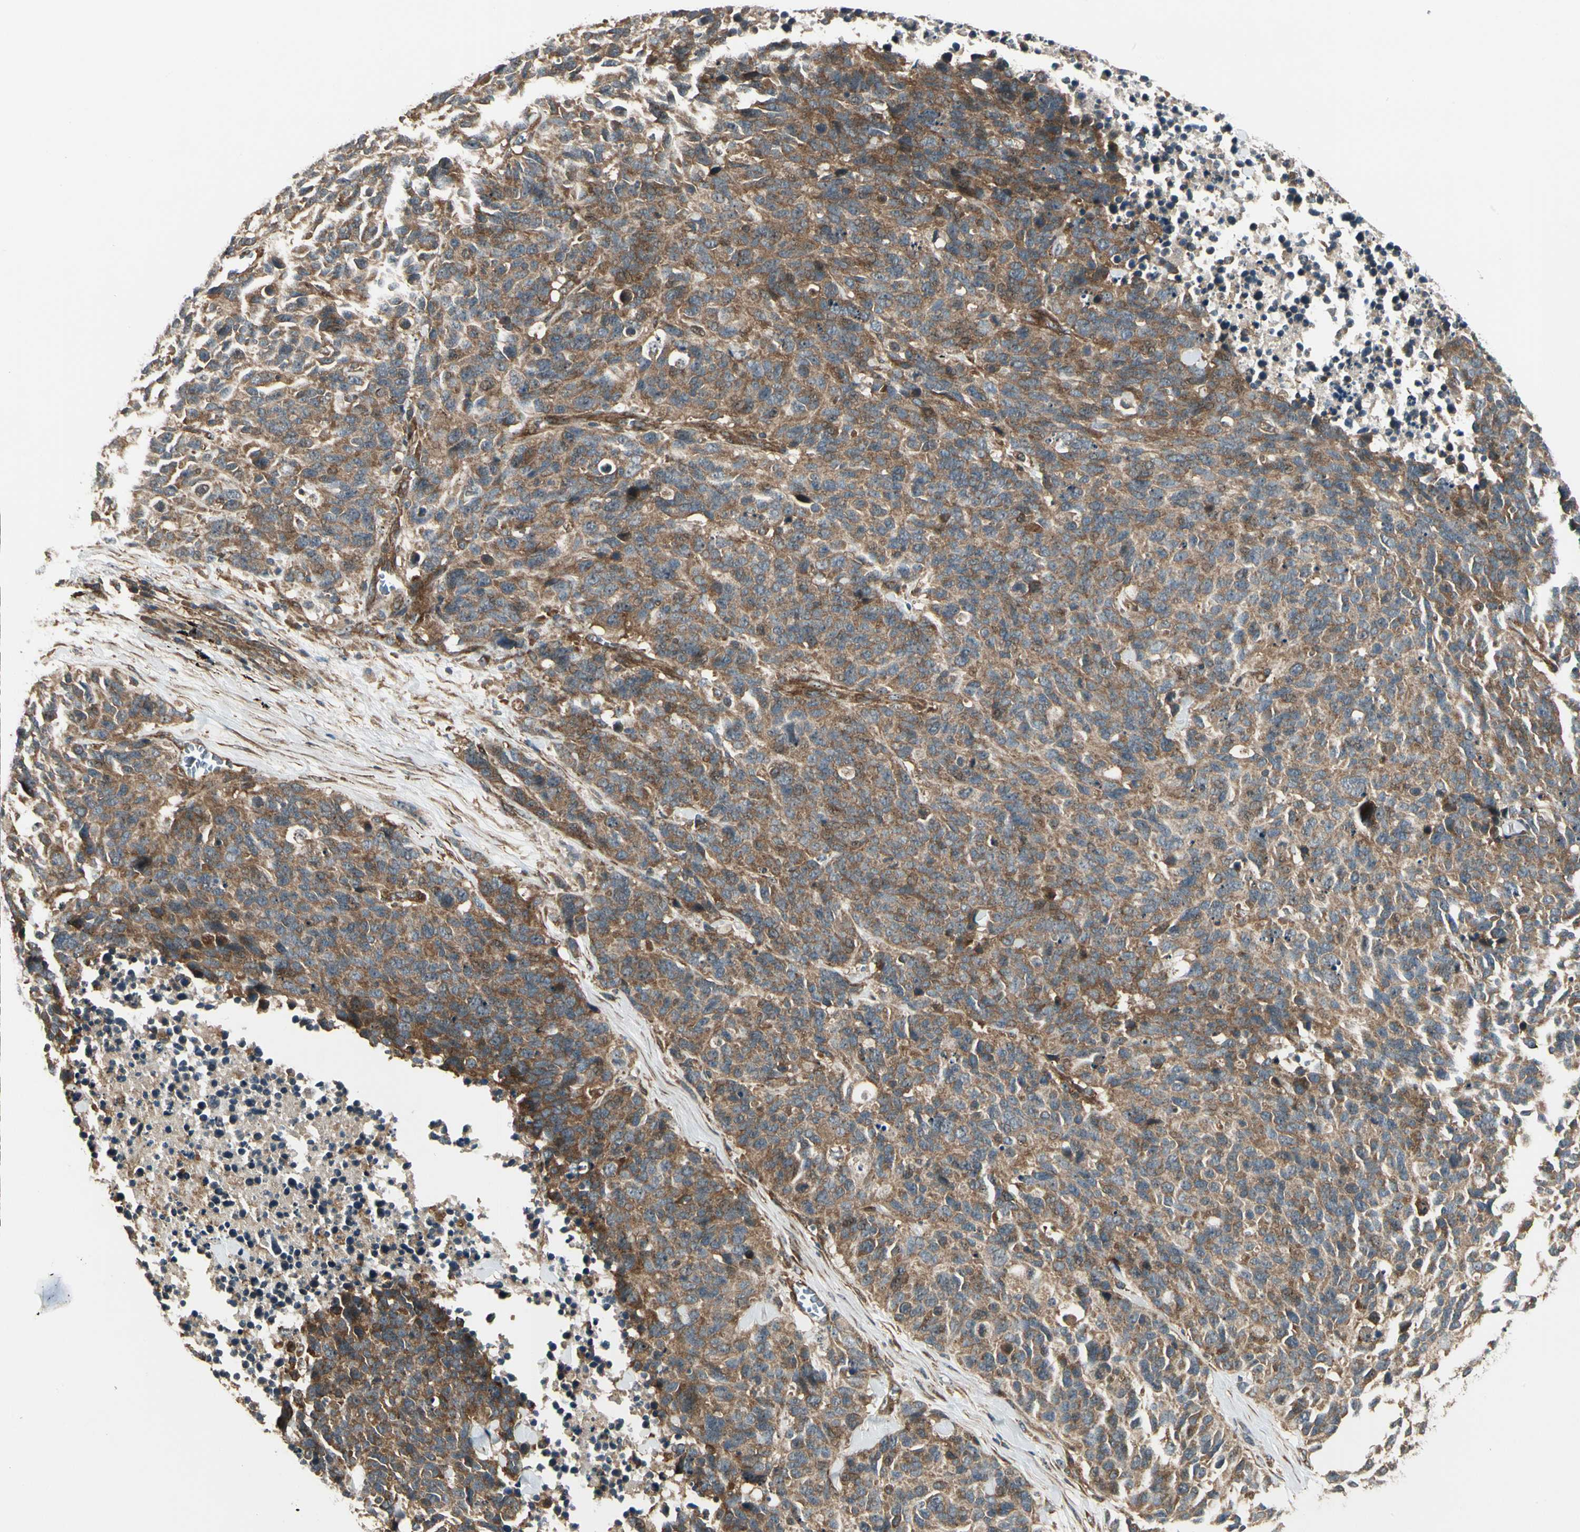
{"staining": {"intensity": "moderate", "quantity": ">75%", "location": "cytoplasmic/membranous"}, "tissue": "lung cancer", "cell_type": "Tumor cells", "image_type": "cancer", "snomed": [{"axis": "morphology", "description": "Neoplasm, malignant, NOS"}, {"axis": "topography", "description": "Lung"}], "caption": "Tumor cells display medium levels of moderate cytoplasmic/membranous staining in about >75% of cells in lung cancer.", "gene": "FKBP15", "patient": {"sex": "female", "age": 58}}